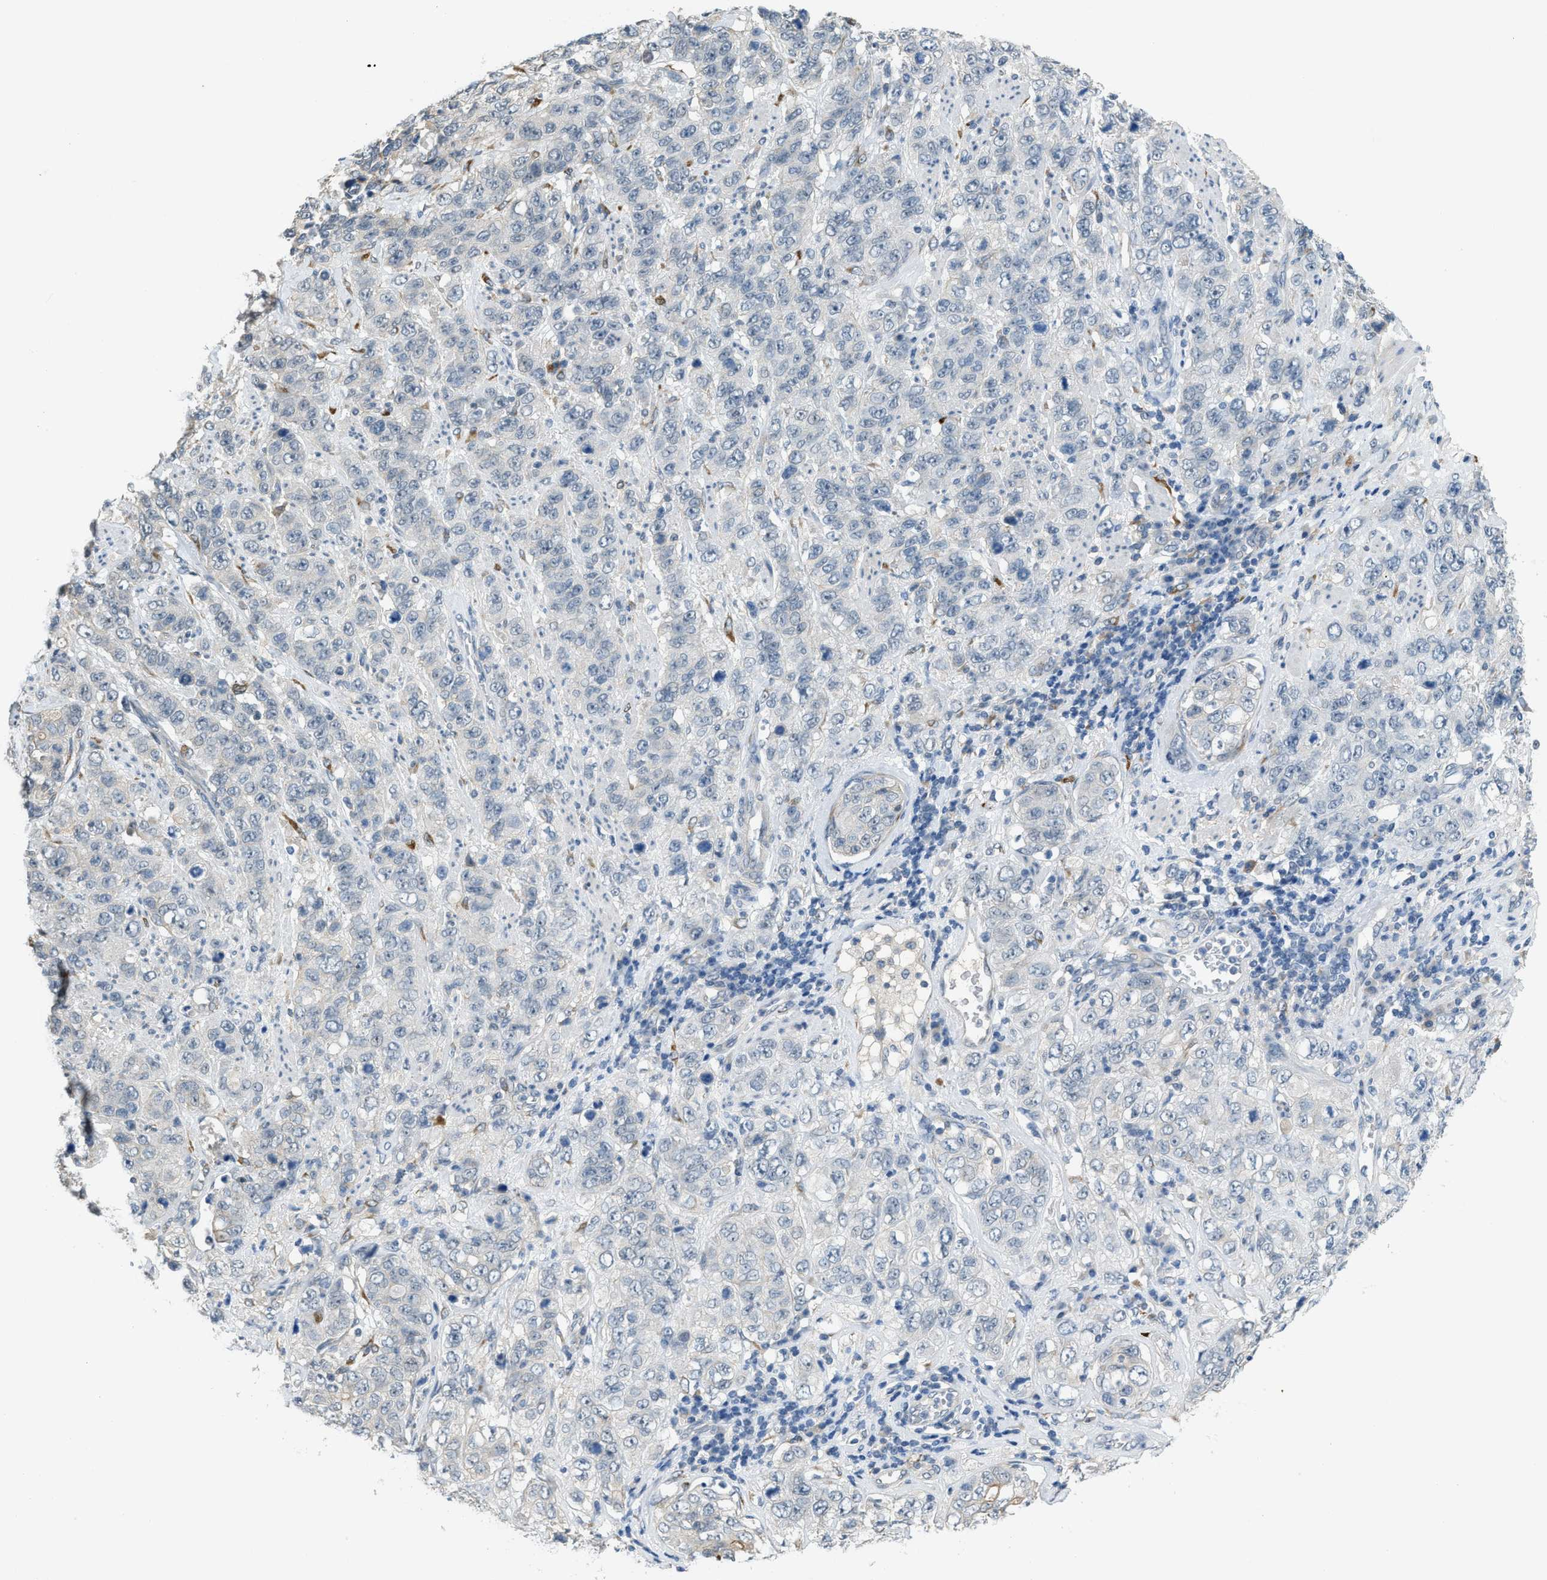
{"staining": {"intensity": "negative", "quantity": "none", "location": "none"}, "tissue": "stomach cancer", "cell_type": "Tumor cells", "image_type": "cancer", "snomed": [{"axis": "morphology", "description": "Adenocarcinoma, NOS"}, {"axis": "topography", "description": "Stomach"}], "caption": "Stomach cancer (adenocarcinoma) was stained to show a protein in brown. There is no significant staining in tumor cells.", "gene": "TMEM154", "patient": {"sex": "male", "age": 48}}